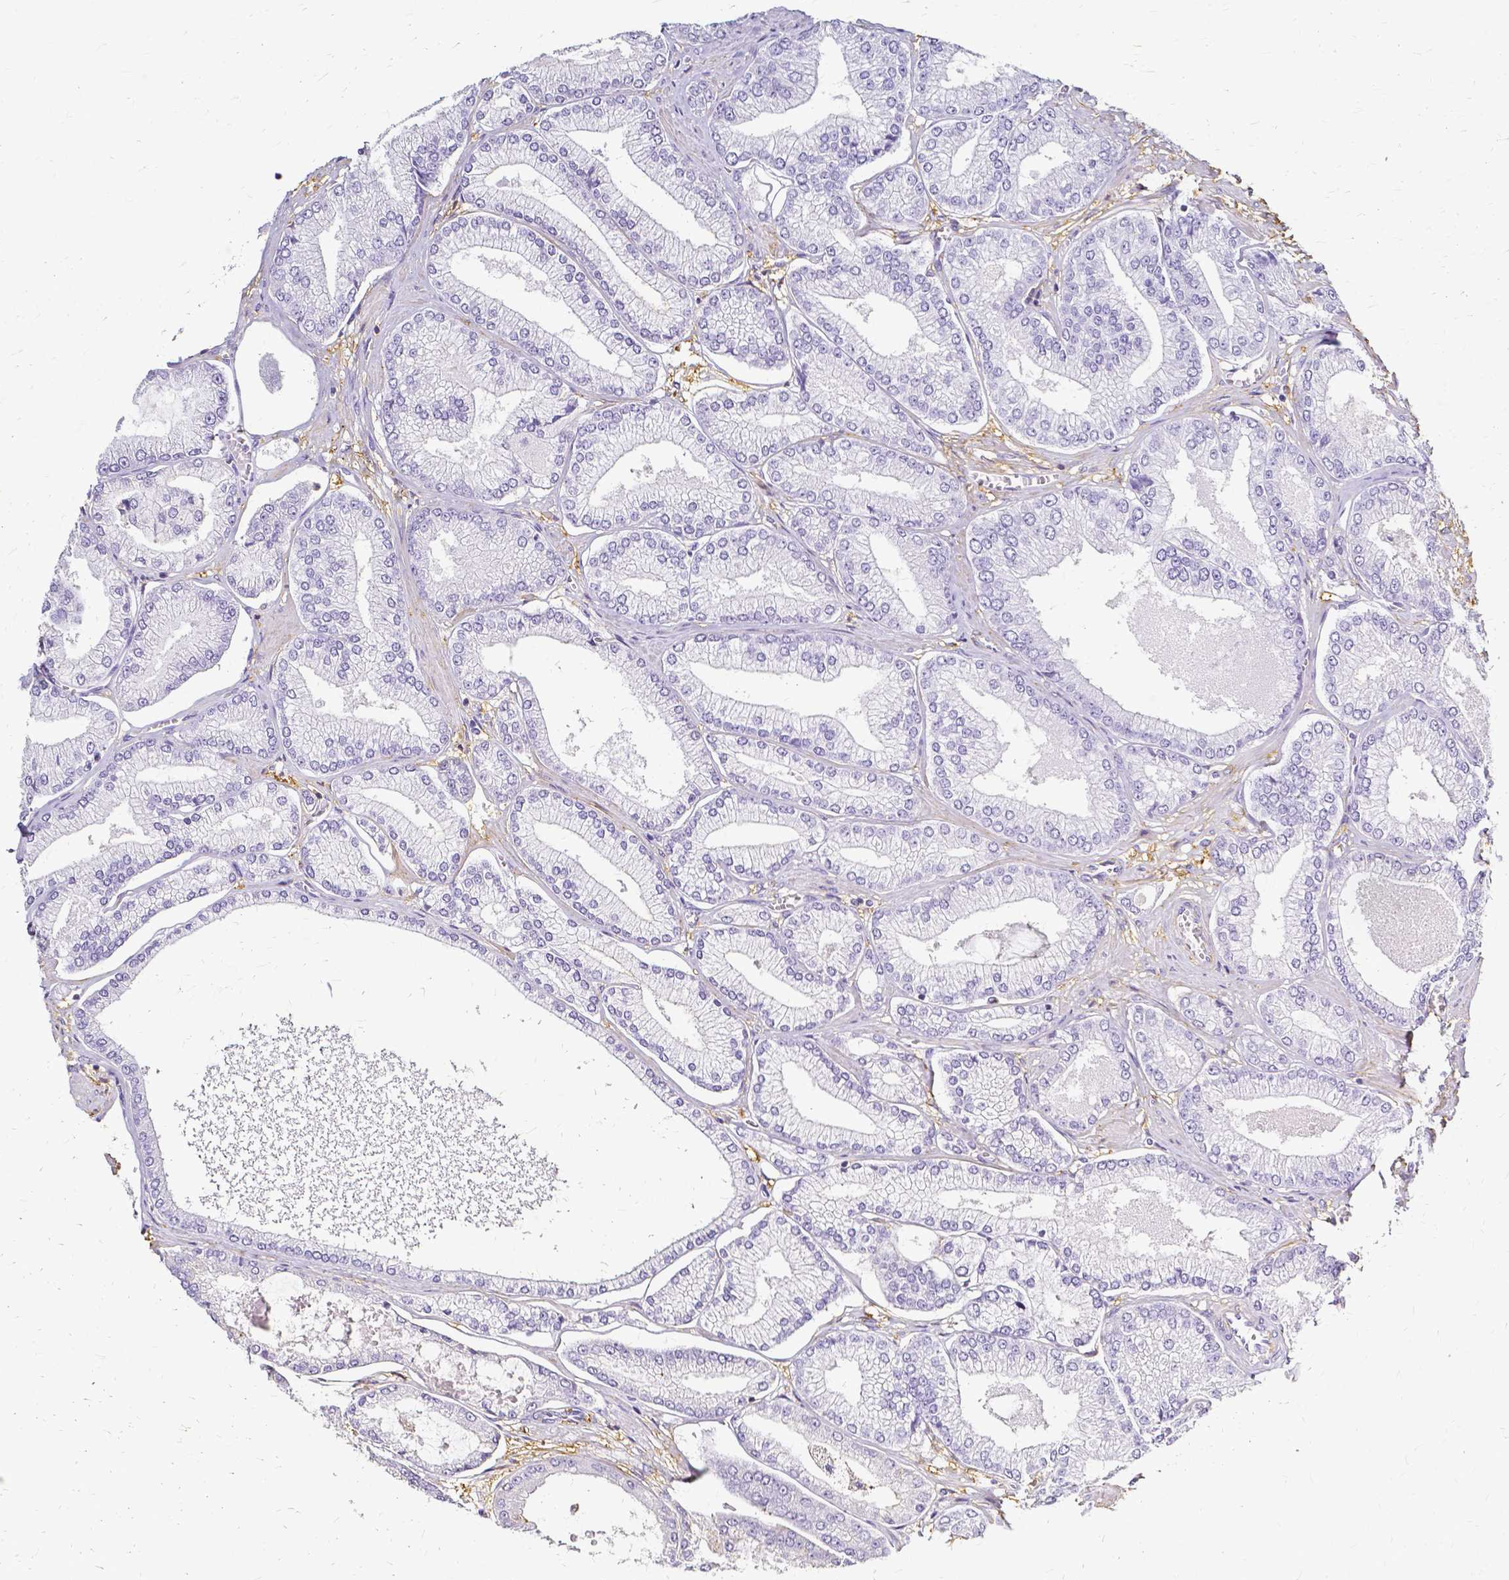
{"staining": {"intensity": "moderate", "quantity": "<25%", "location": "cytoplasmic/membranous"}, "tissue": "prostate cancer", "cell_type": "Tumor cells", "image_type": "cancer", "snomed": [{"axis": "morphology", "description": "Adenocarcinoma, Low grade"}, {"axis": "topography", "description": "Prostate"}], "caption": "Brown immunohistochemical staining in prostate cancer reveals moderate cytoplasmic/membranous positivity in approximately <25% of tumor cells.", "gene": "HSPA12A", "patient": {"sex": "male", "age": 55}}